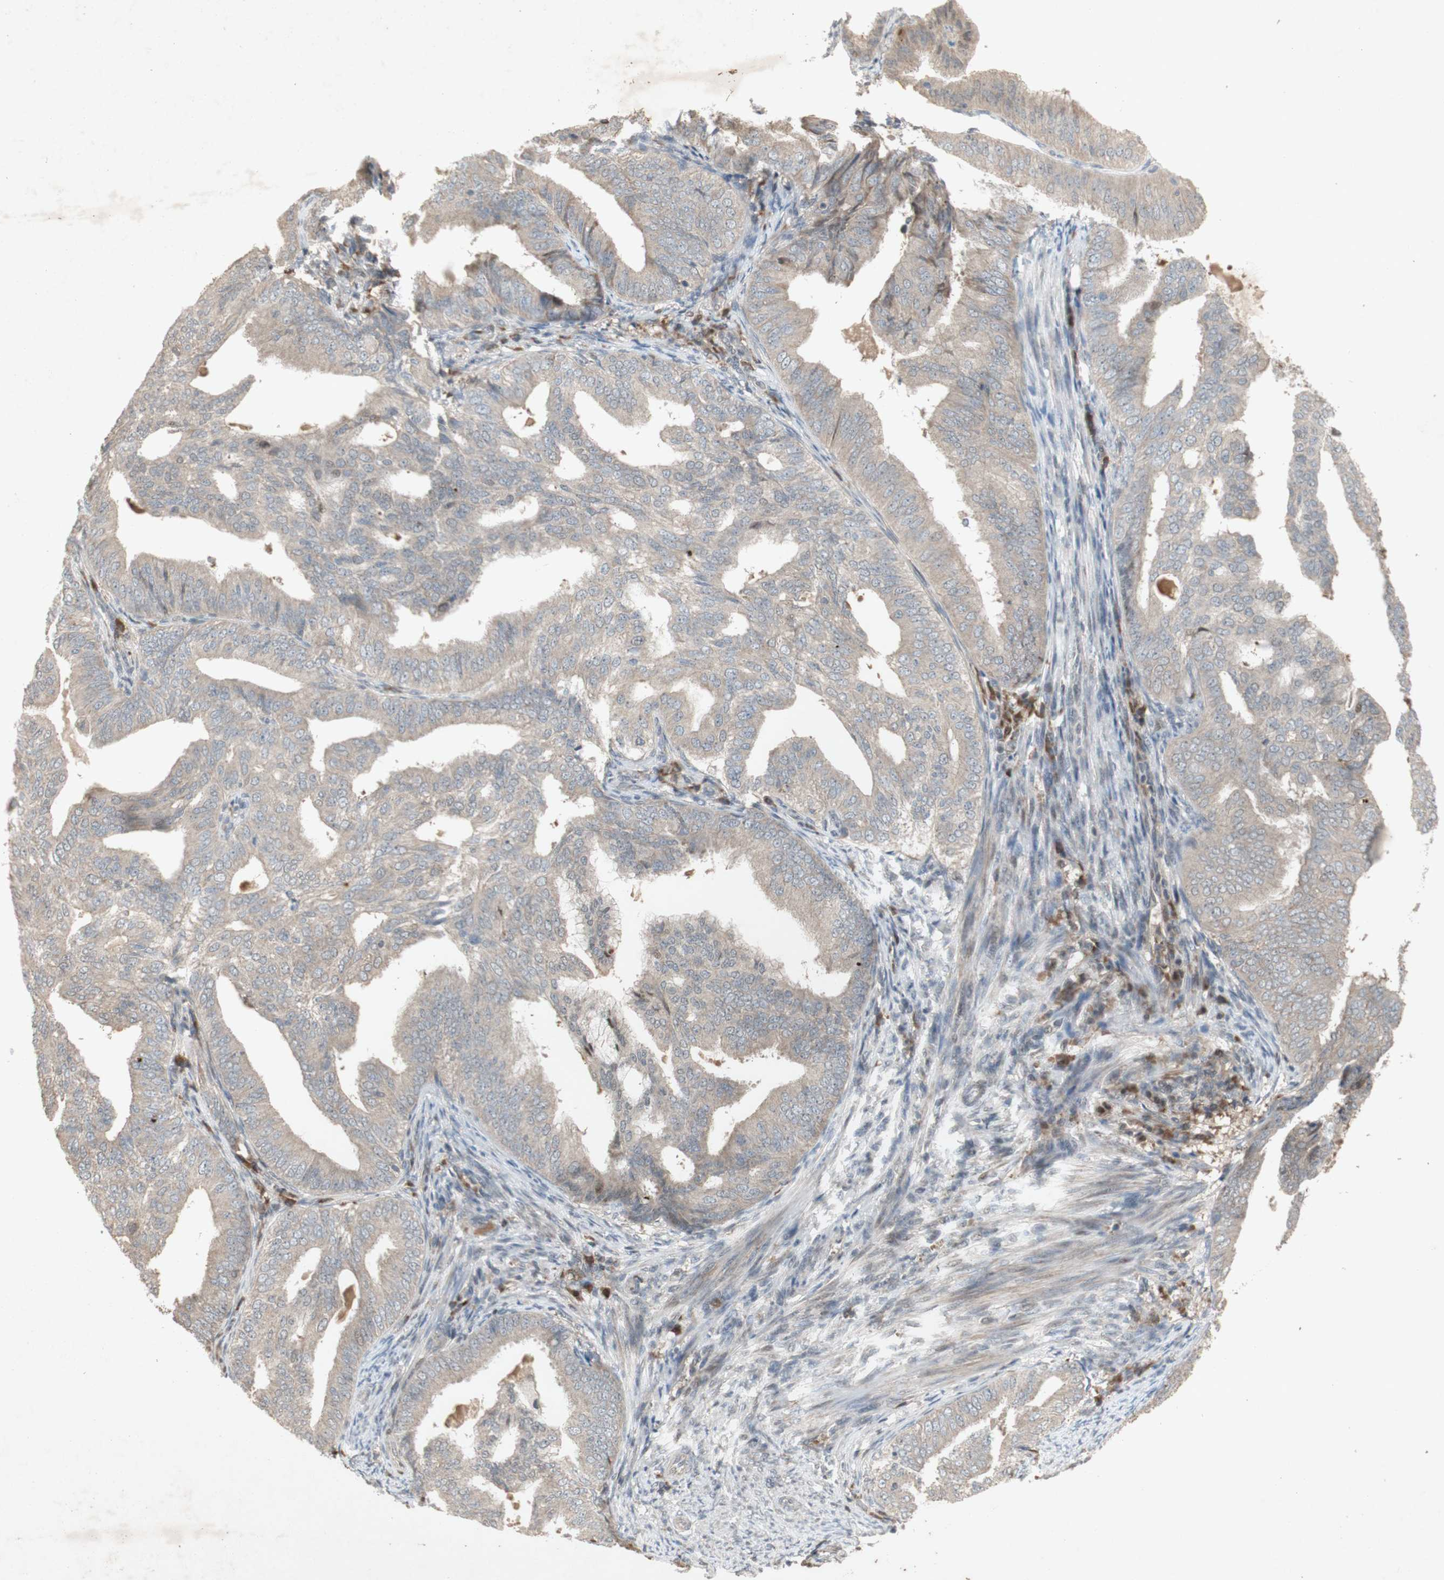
{"staining": {"intensity": "negative", "quantity": "none", "location": "none"}, "tissue": "endometrial cancer", "cell_type": "Tumor cells", "image_type": "cancer", "snomed": [{"axis": "morphology", "description": "Adenocarcinoma, NOS"}, {"axis": "topography", "description": "Endometrium"}], "caption": "Endometrial cancer was stained to show a protein in brown. There is no significant staining in tumor cells. The staining is performed using DAB (3,3'-diaminobenzidine) brown chromogen with nuclei counter-stained in using hematoxylin.", "gene": "NRG4", "patient": {"sex": "female", "age": 58}}